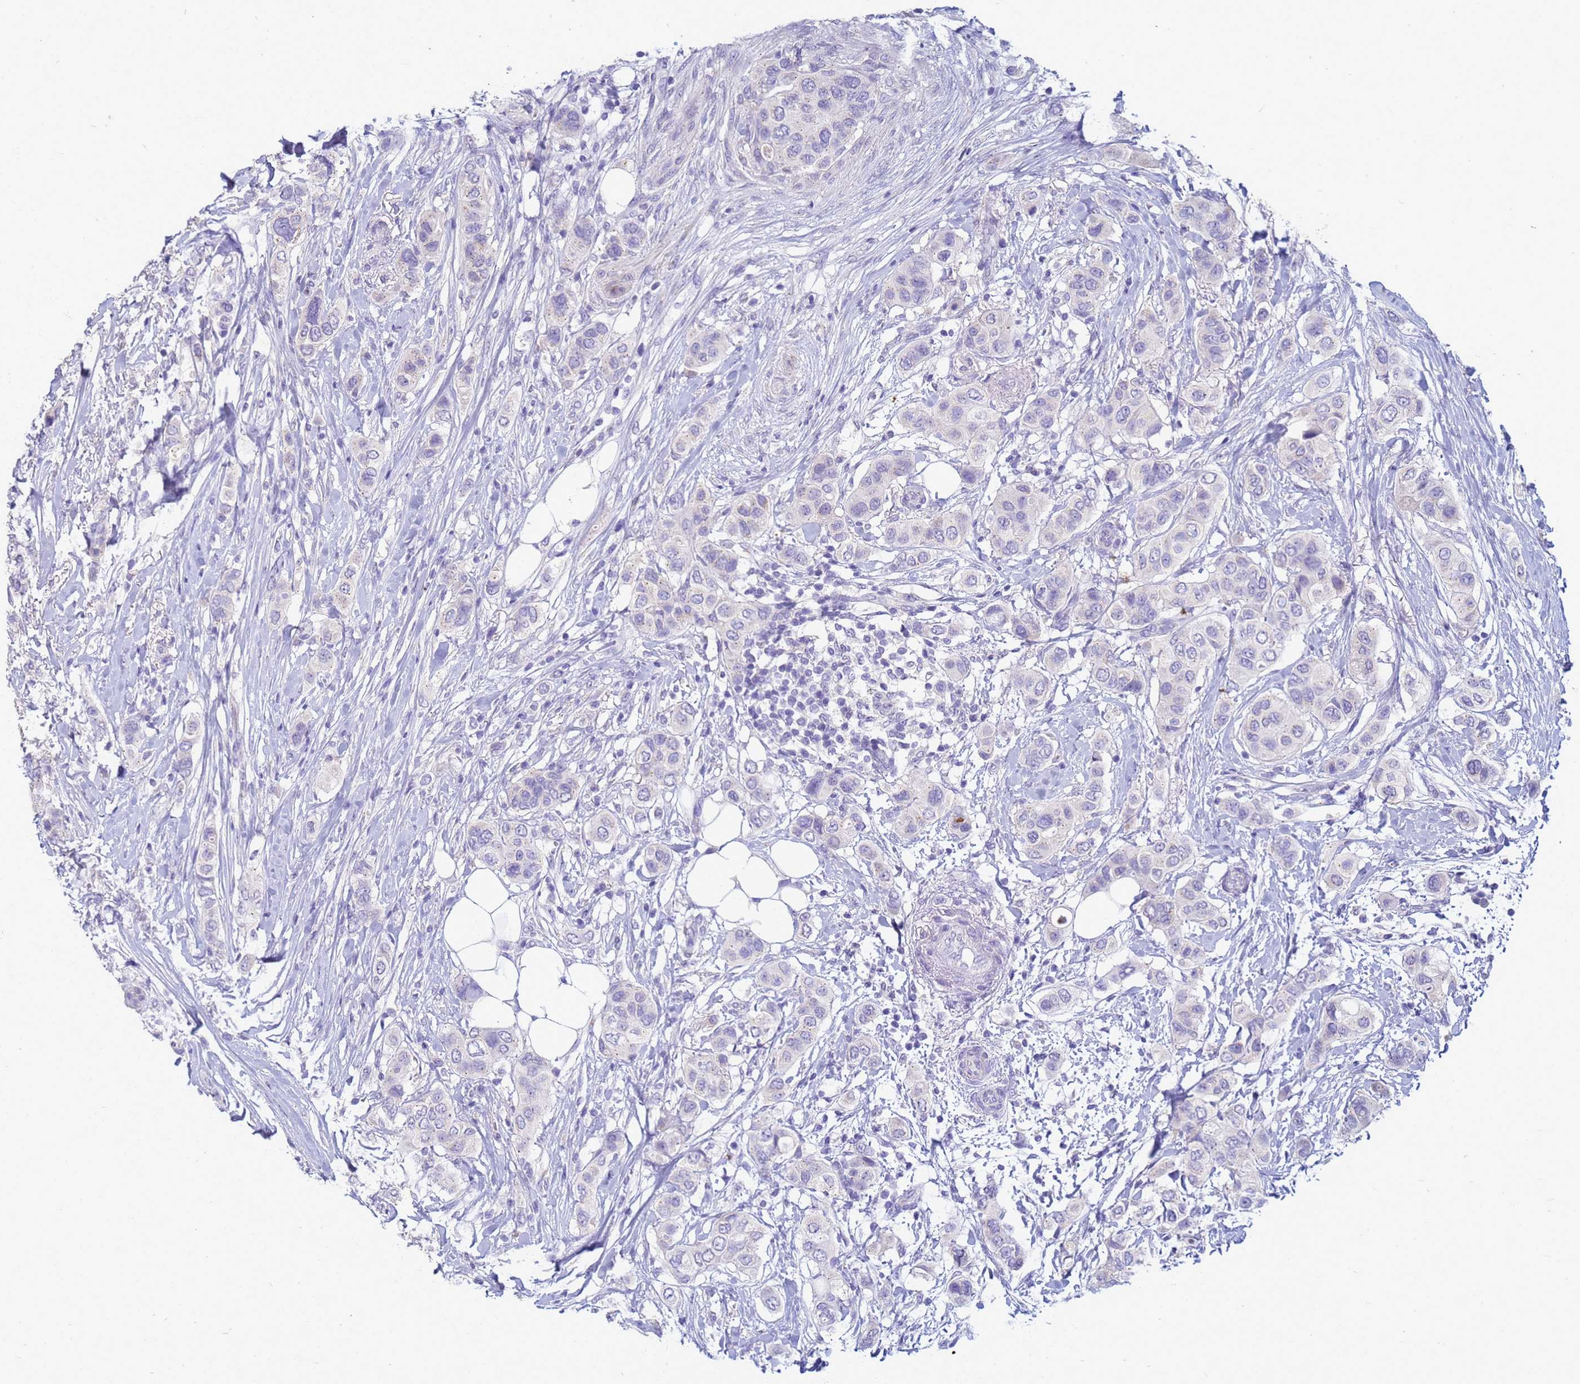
{"staining": {"intensity": "negative", "quantity": "none", "location": "none"}, "tissue": "breast cancer", "cell_type": "Tumor cells", "image_type": "cancer", "snomed": [{"axis": "morphology", "description": "Lobular carcinoma"}, {"axis": "topography", "description": "Breast"}], "caption": "A high-resolution histopathology image shows immunohistochemistry (IHC) staining of breast cancer (lobular carcinoma), which shows no significant expression in tumor cells.", "gene": "B3GNT8", "patient": {"sex": "female", "age": 51}}